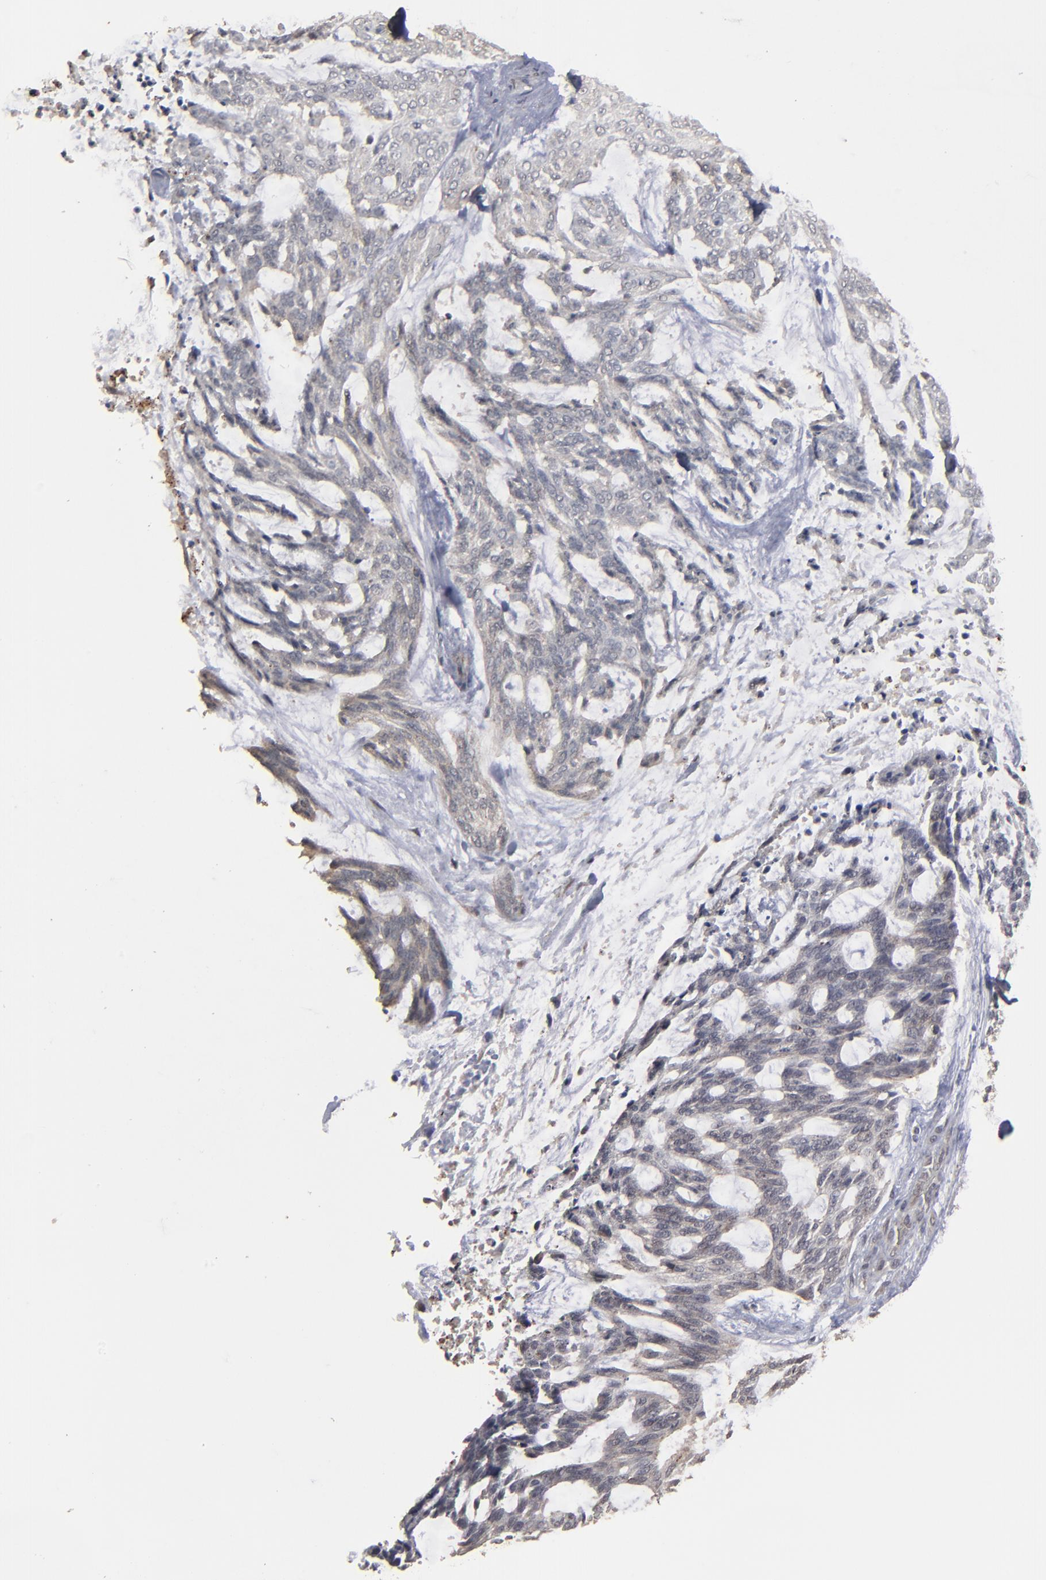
{"staining": {"intensity": "weak", "quantity": "25%-75%", "location": "cytoplasmic/membranous"}, "tissue": "skin cancer", "cell_type": "Tumor cells", "image_type": "cancer", "snomed": [{"axis": "morphology", "description": "Normal tissue, NOS"}, {"axis": "morphology", "description": "Basal cell carcinoma"}, {"axis": "topography", "description": "Skin"}], "caption": "This is an image of immunohistochemistry (IHC) staining of skin cancer, which shows weak positivity in the cytoplasmic/membranous of tumor cells.", "gene": "SLC22A17", "patient": {"sex": "female", "age": 71}}